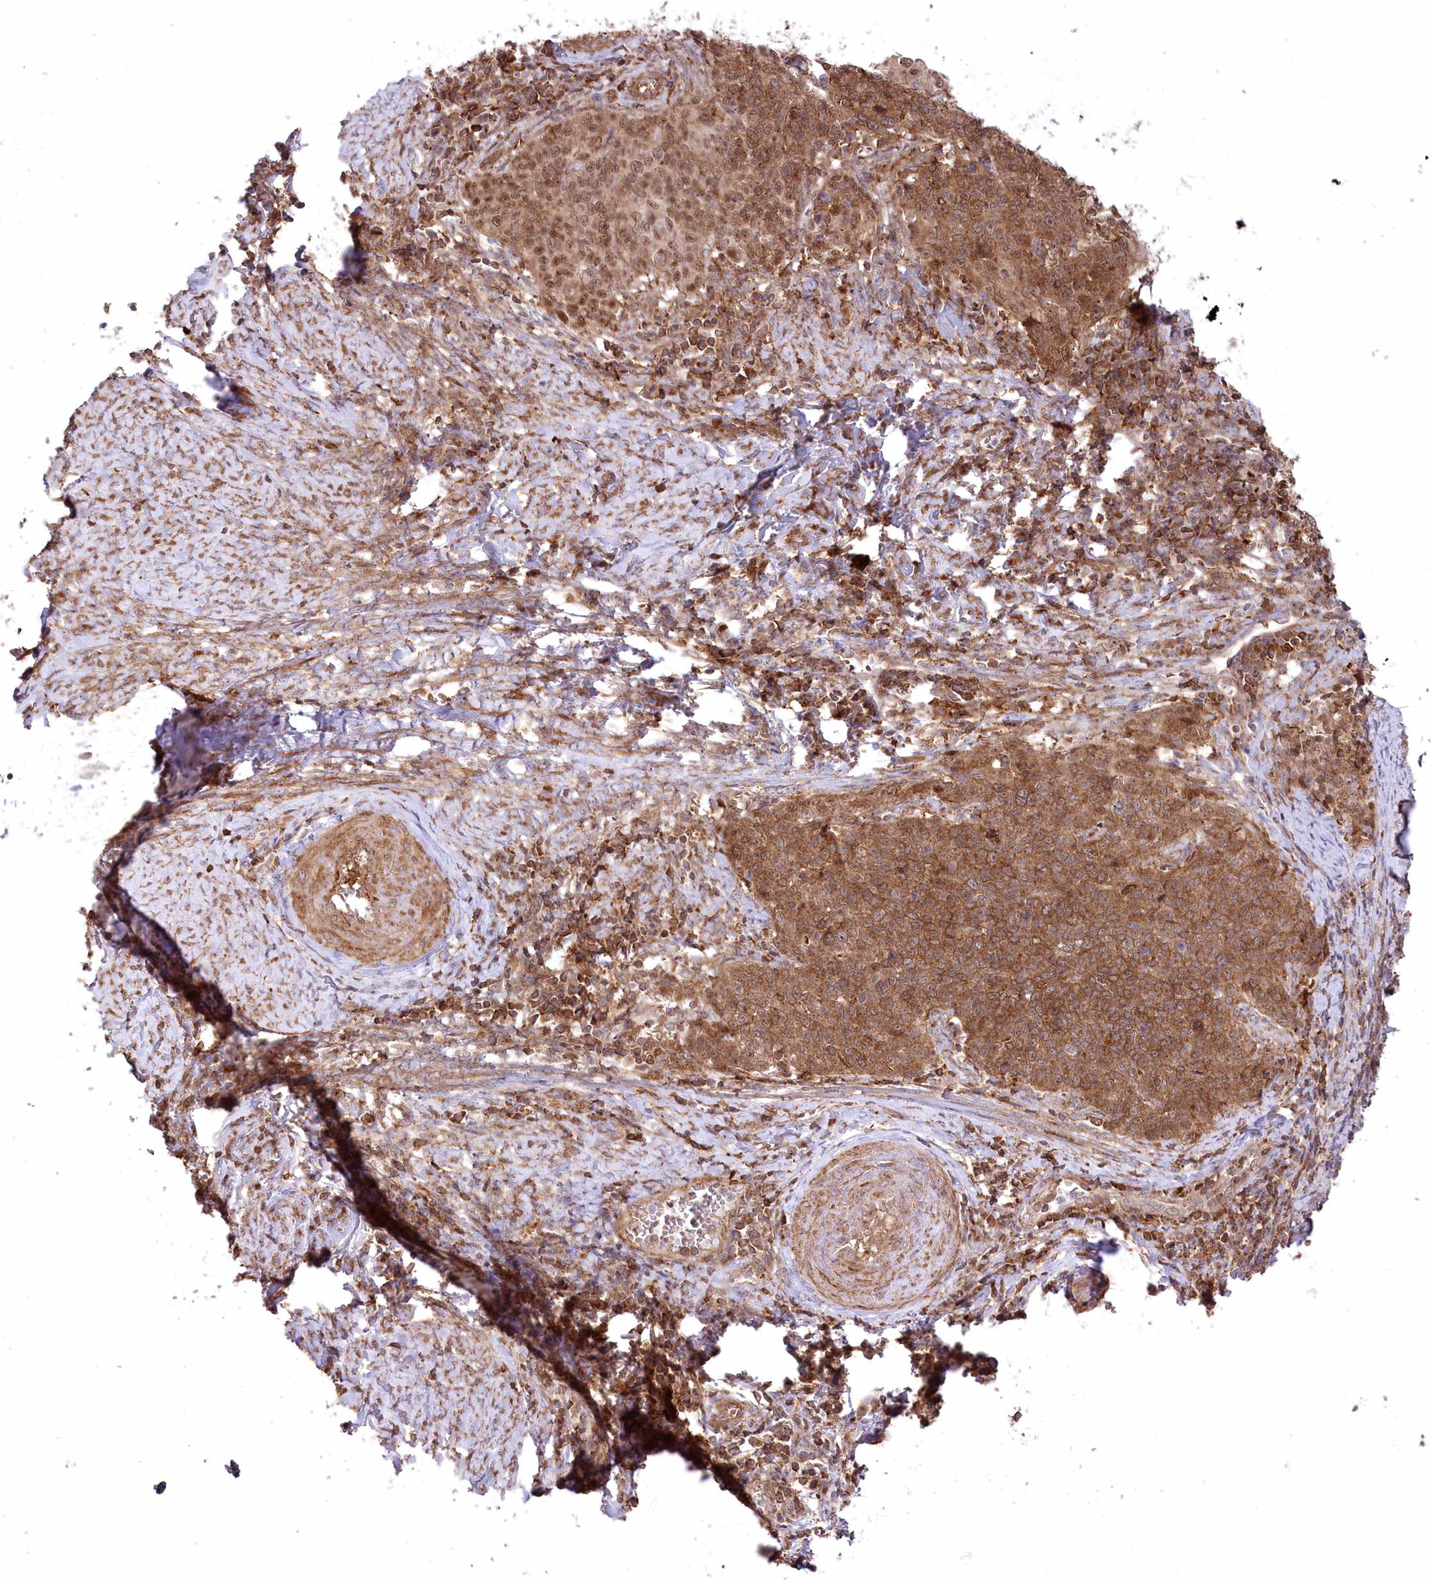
{"staining": {"intensity": "moderate", "quantity": ">75%", "location": "cytoplasmic/membranous"}, "tissue": "cervical cancer", "cell_type": "Tumor cells", "image_type": "cancer", "snomed": [{"axis": "morphology", "description": "Squamous cell carcinoma, NOS"}, {"axis": "topography", "description": "Cervix"}], "caption": "The micrograph reveals a brown stain indicating the presence of a protein in the cytoplasmic/membranous of tumor cells in cervical cancer. (IHC, brightfield microscopy, high magnification).", "gene": "CCDC91", "patient": {"sex": "female", "age": 39}}